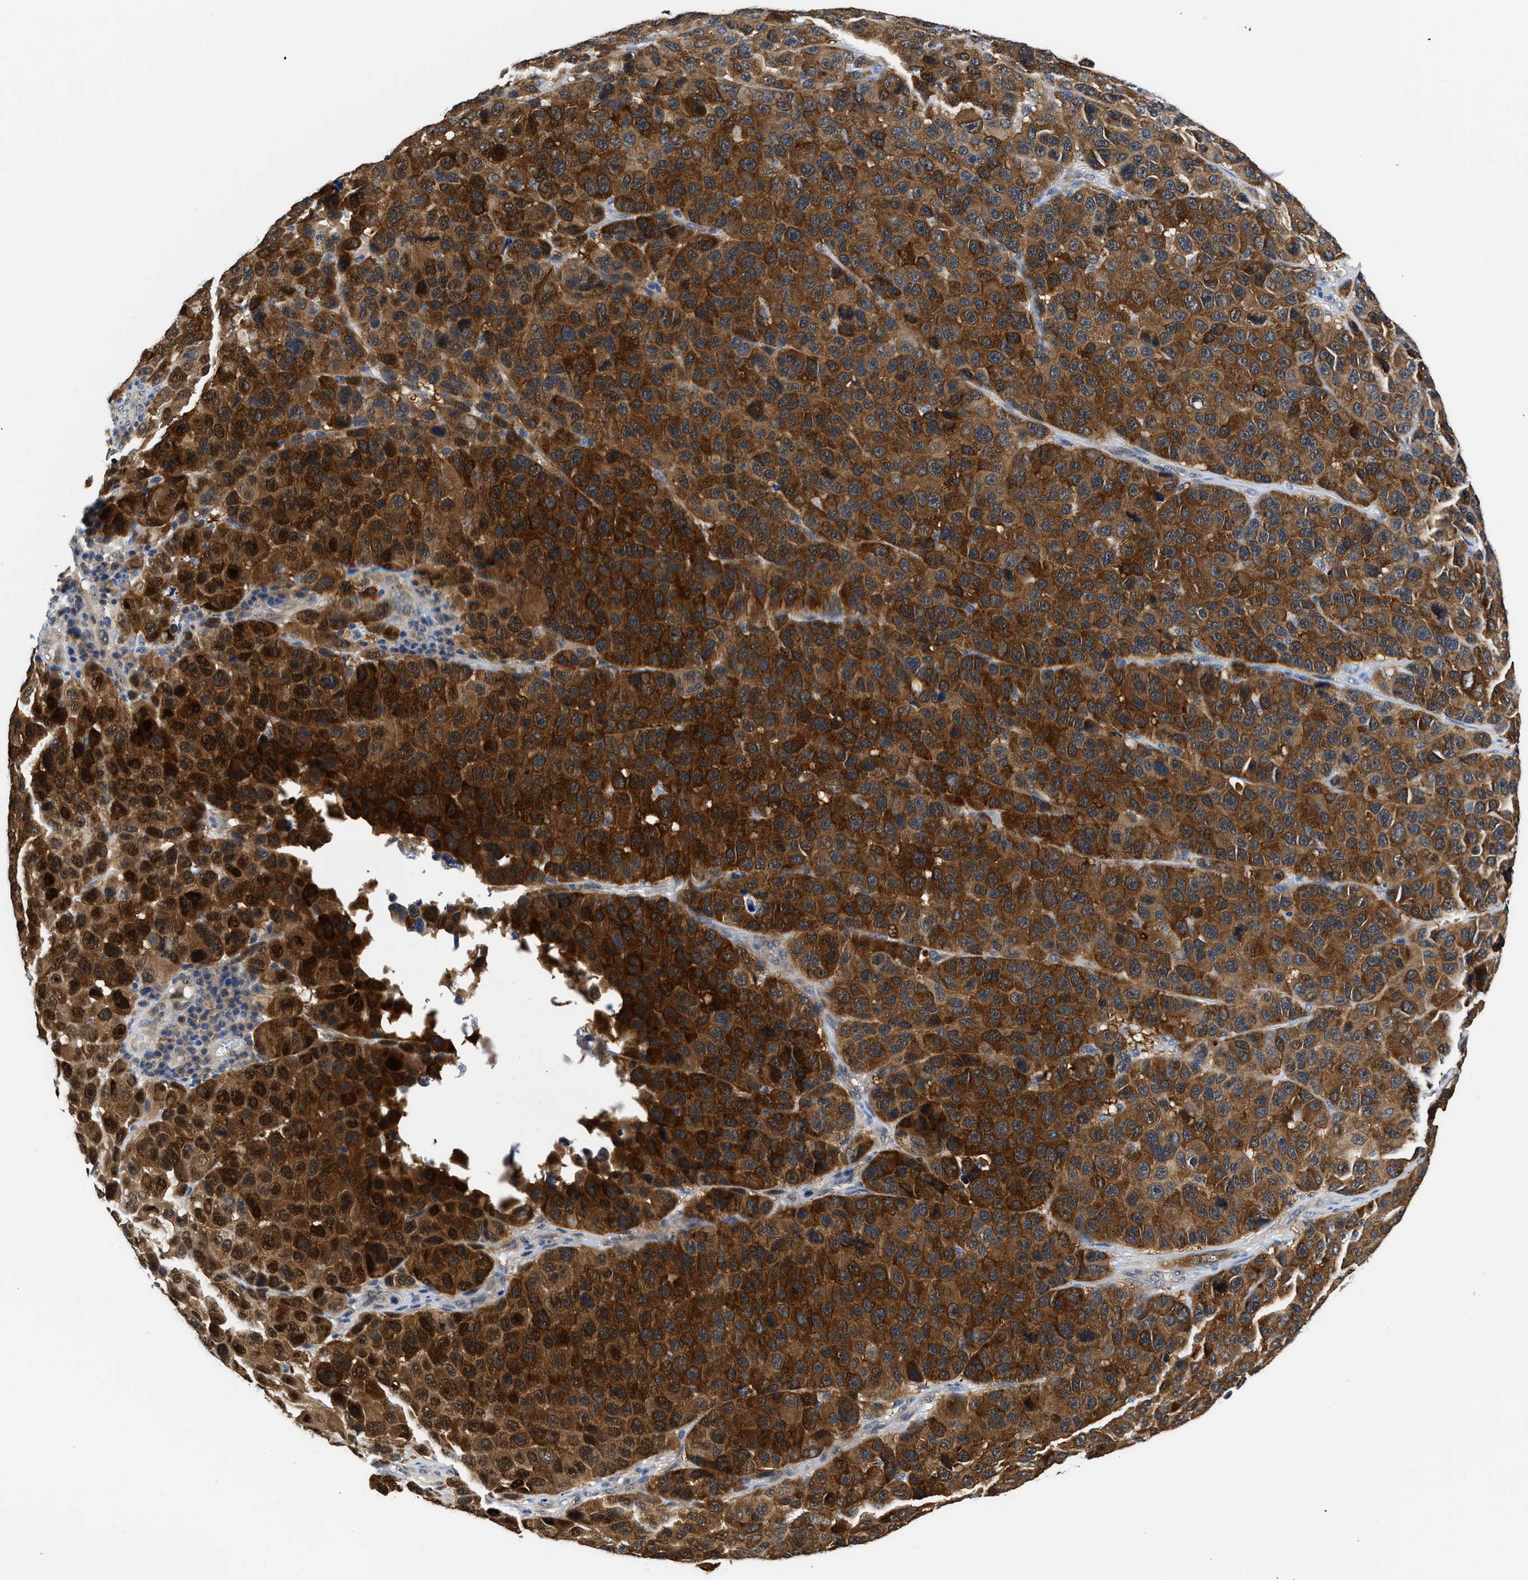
{"staining": {"intensity": "strong", "quantity": ">75%", "location": "cytoplasmic/membranous"}, "tissue": "melanoma", "cell_type": "Tumor cells", "image_type": "cancer", "snomed": [{"axis": "morphology", "description": "Malignant melanoma, NOS"}, {"axis": "topography", "description": "Skin"}], "caption": "Approximately >75% of tumor cells in malignant melanoma demonstrate strong cytoplasmic/membranous protein staining as visualized by brown immunohistochemical staining.", "gene": "XPO5", "patient": {"sex": "male", "age": 53}}